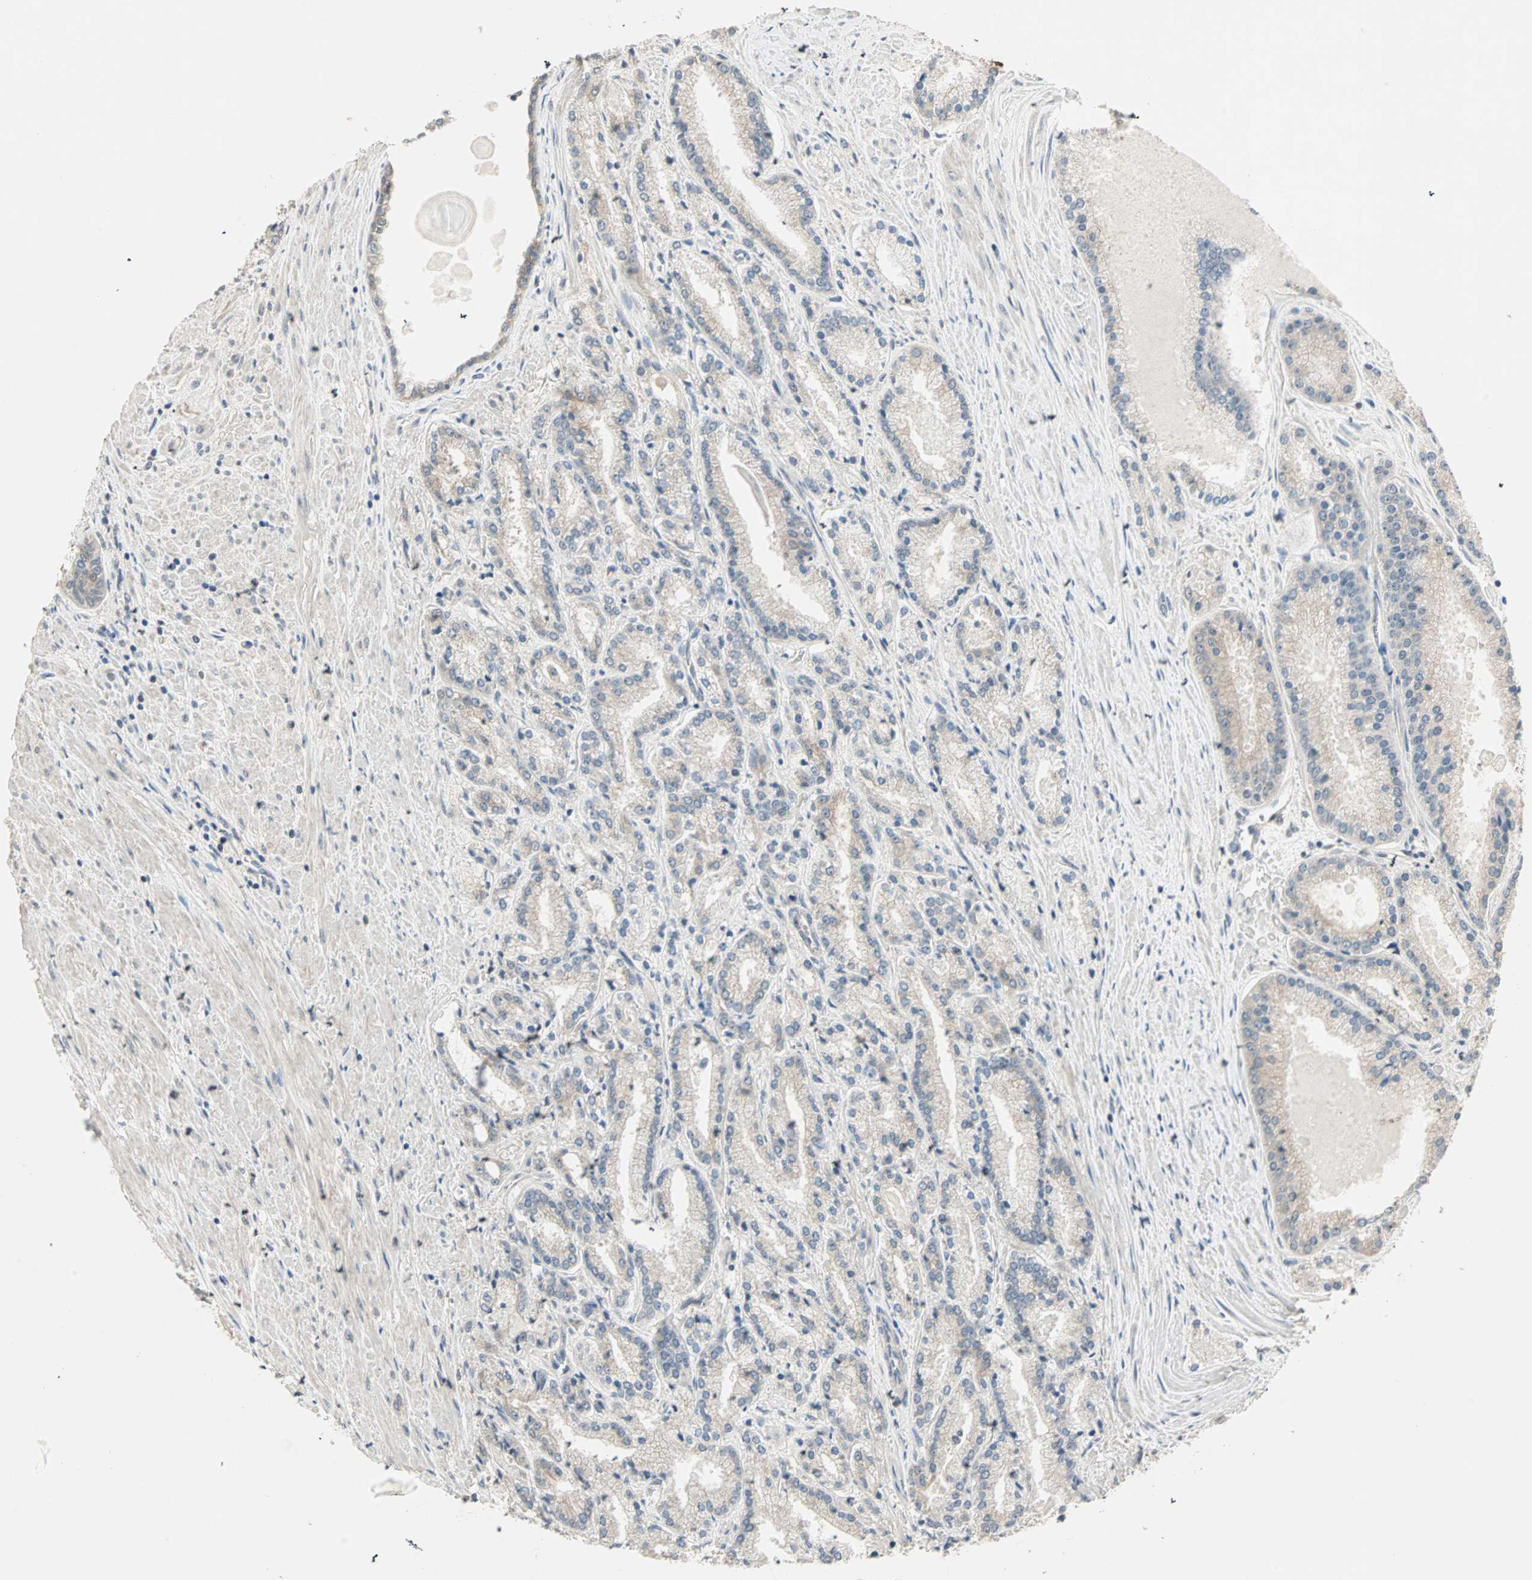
{"staining": {"intensity": "weak", "quantity": ">75%", "location": "cytoplasmic/membranous"}, "tissue": "prostate cancer", "cell_type": "Tumor cells", "image_type": "cancer", "snomed": [{"axis": "morphology", "description": "Adenocarcinoma, Low grade"}, {"axis": "topography", "description": "Prostate"}], "caption": "Immunohistochemistry micrograph of prostate low-grade adenocarcinoma stained for a protein (brown), which displays low levels of weak cytoplasmic/membranous staining in approximately >75% of tumor cells.", "gene": "TTF2", "patient": {"sex": "male", "age": 59}}